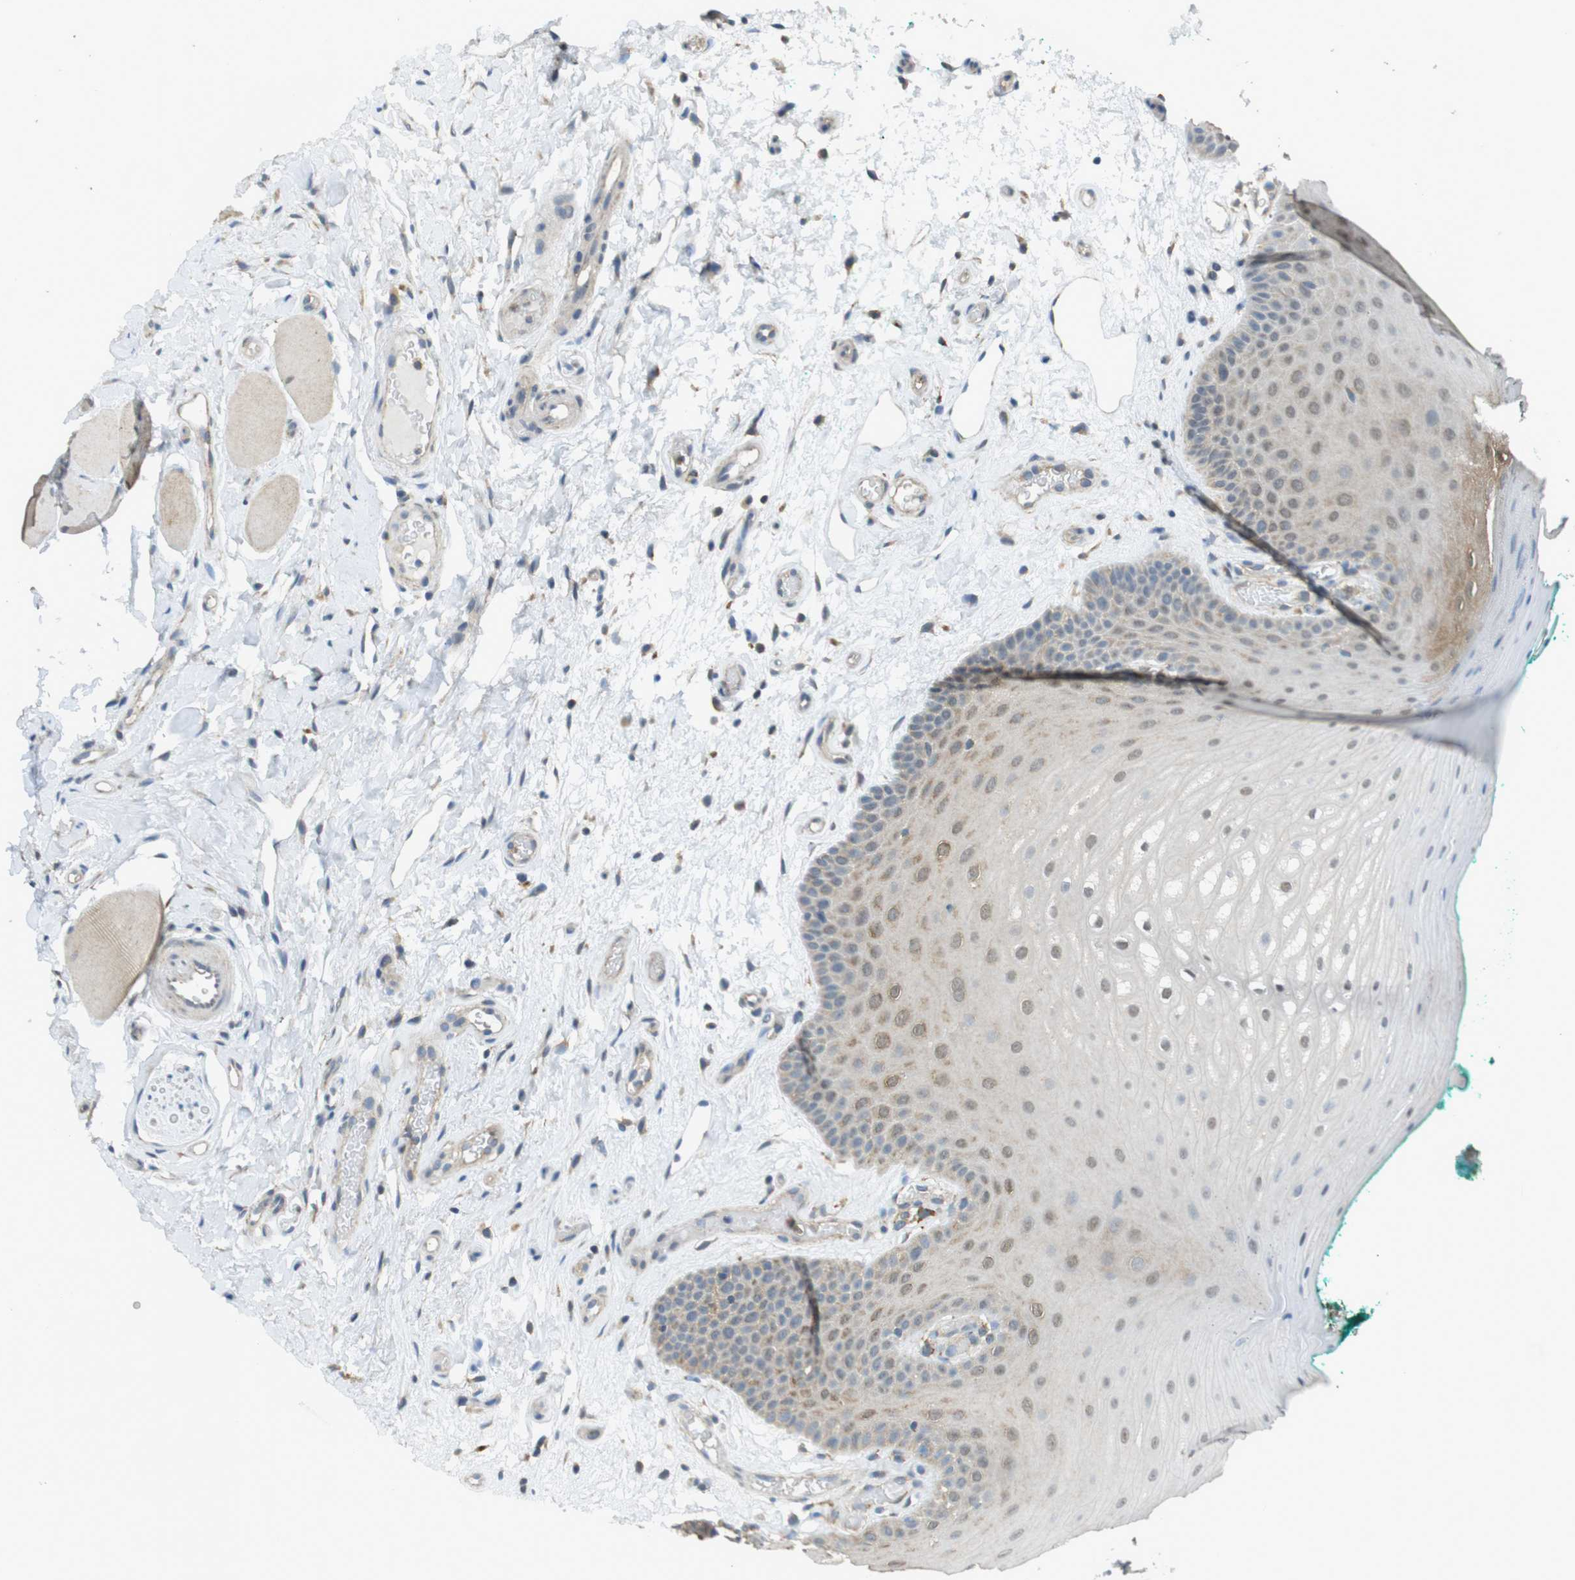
{"staining": {"intensity": "weak", "quantity": "25%-75%", "location": "cytoplasmic/membranous,nuclear"}, "tissue": "oral mucosa", "cell_type": "Squamous epithelial cells", "image_type": "normal", "snomed": [{"axis": "morphology", "description": "Normal tissue, NOS"}, {"axis": "topography", "description": "Skeletal muscle"}, {"axis": "topography", "description": "Oral tissue"}], "caption": "Squamous epithelial cells exhibit weak cytoplasmic/membranous,nuclear positivity in about 25%-75% of cells in benign oral mucosa.", "gene": "BRI3BP", "patient": {"sex": "male", "age": 58}}